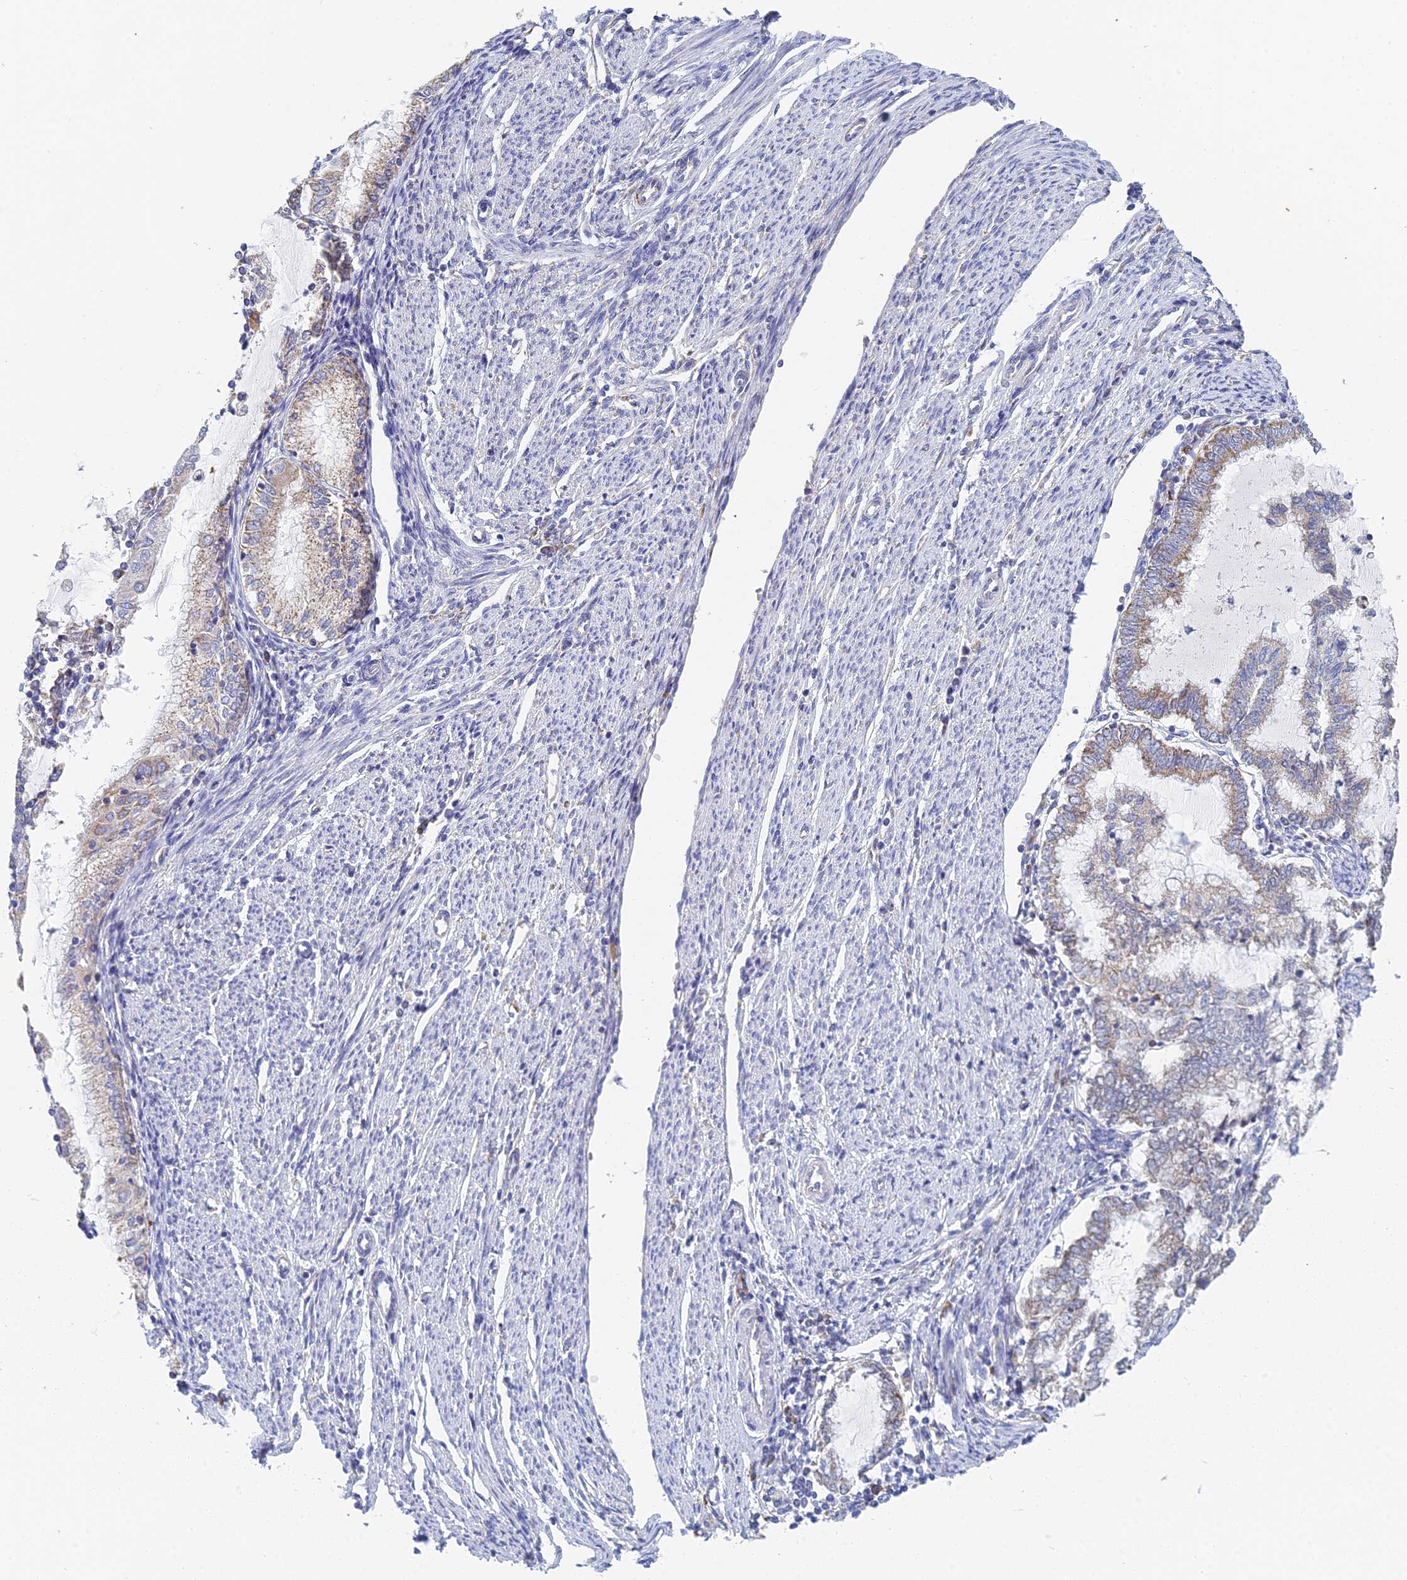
{"staining": {"intensity": "weak", "quantity": "25%-75%", "location": "cytoplasmic/membranous"}, "tissue": "endometrial cancer", "cell_type": "Tumor cells", "image_type": "cancer", "snomed": [{"axis": "morphology", "description": "Adenocarcinoma, NOS"}, {"axis": "topography", "description": "Endometrium"}], "caption": "Endometrial cancer tissue shows weak cytoplasmic/membranous expression in approximately 25%-75% of tumor cells The staining was performed using DAB to visualize the protein expression in brown, while the nuclei were stained in blue with hematoxylin (Magnification: 20x).", "gene": "CRACR2B", "patient": {"sex": "female", "age": 79}}